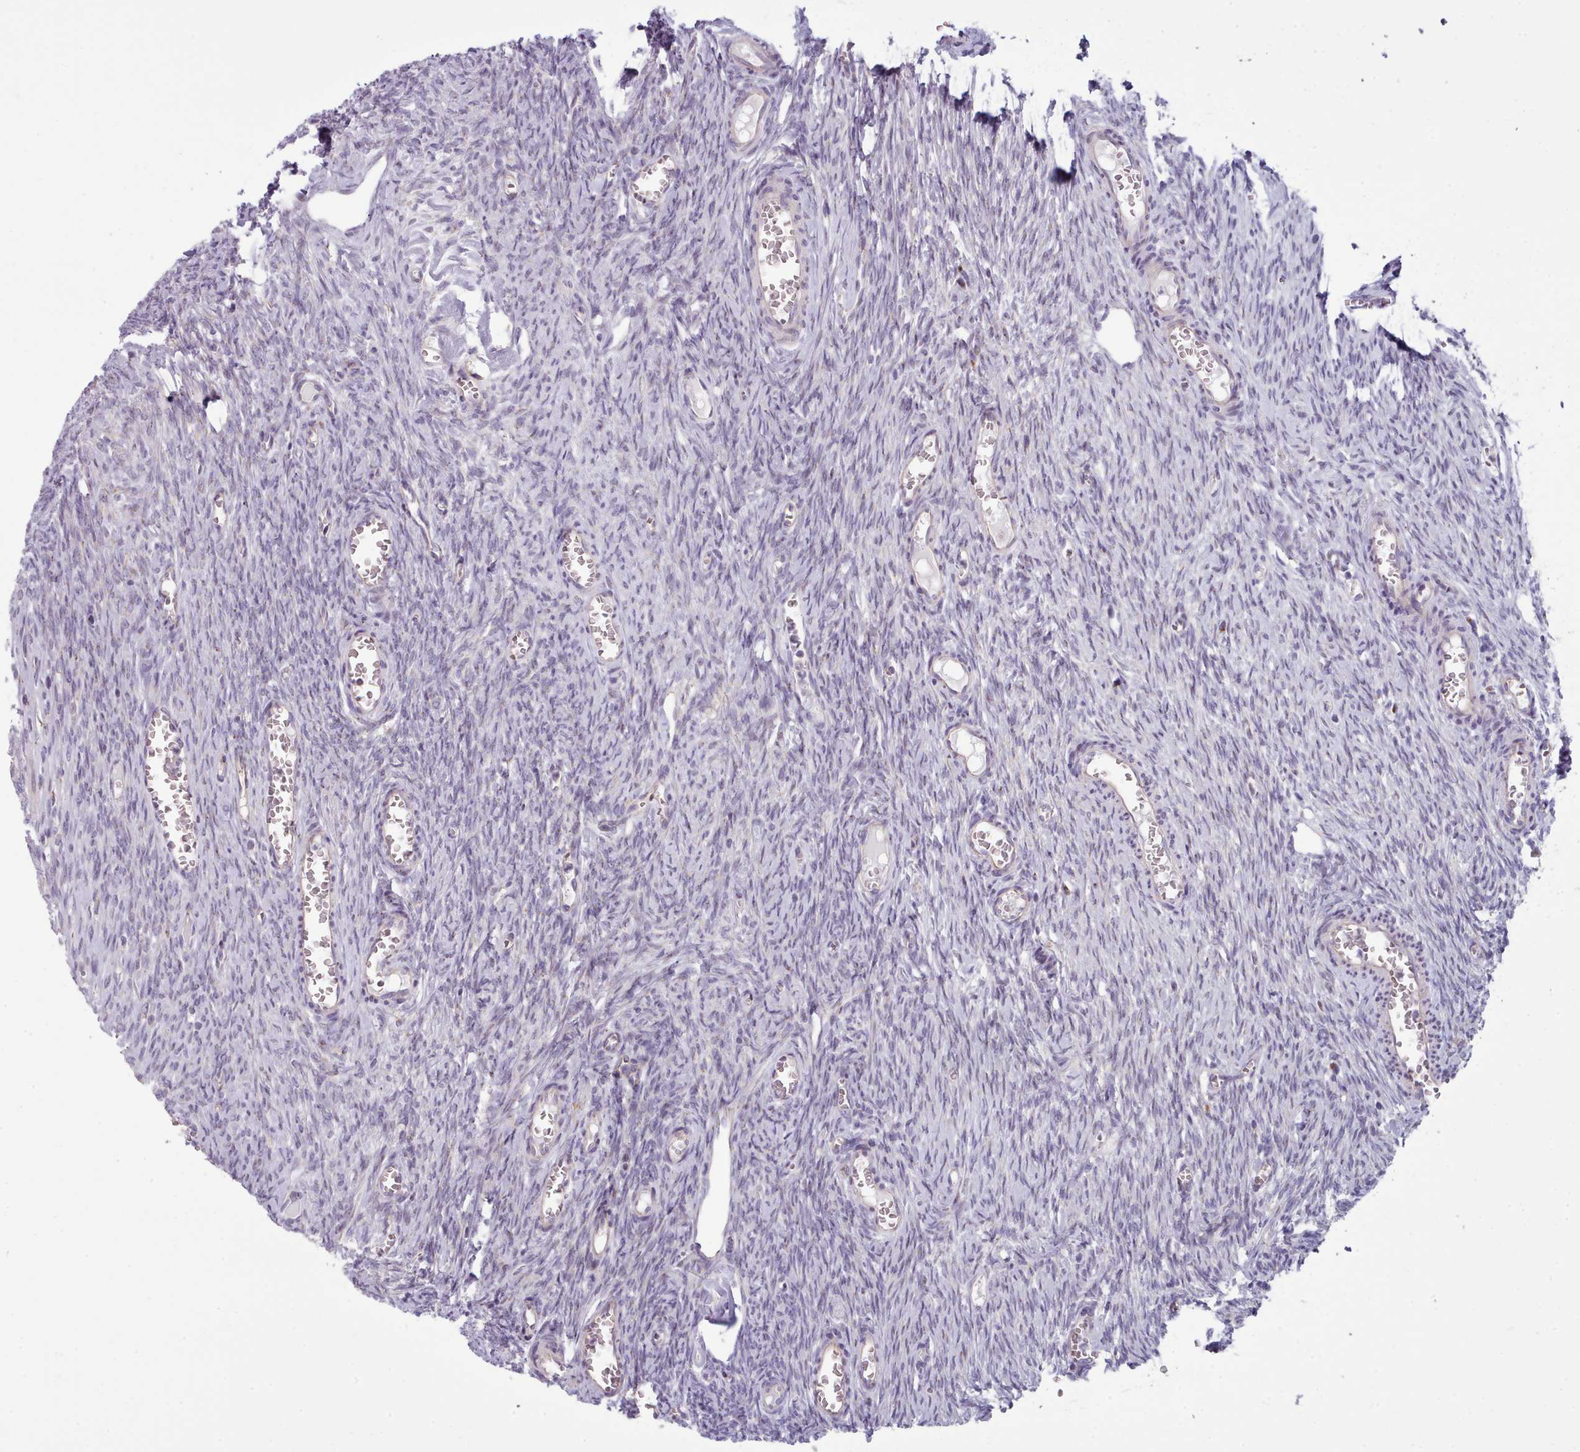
{"staining": {"intensity": "weak", "quantity": ">75%", "location": "cytoplasmic/membranous"}, "tissue": "ovary", "cell_type": "Follicle cells", "image_type": "normal", "snomed": [{"axis": "morphology", "description": "Normal tissue, NOS"}, {"axis": "topography", "description": "Ovary"}], "caption": "The micrograph reveals immunohistochemical staining of normal ovary. There is weak cytoplasmic/membranous positivity is appreciated in about >75% of follicle cells. Immunohistochemistry (ihc) stains the protein of interest in brown and the nuclei are stained blue.", "gene": "SLC52A3", "patient": {"sex": "female", "age": 44}}